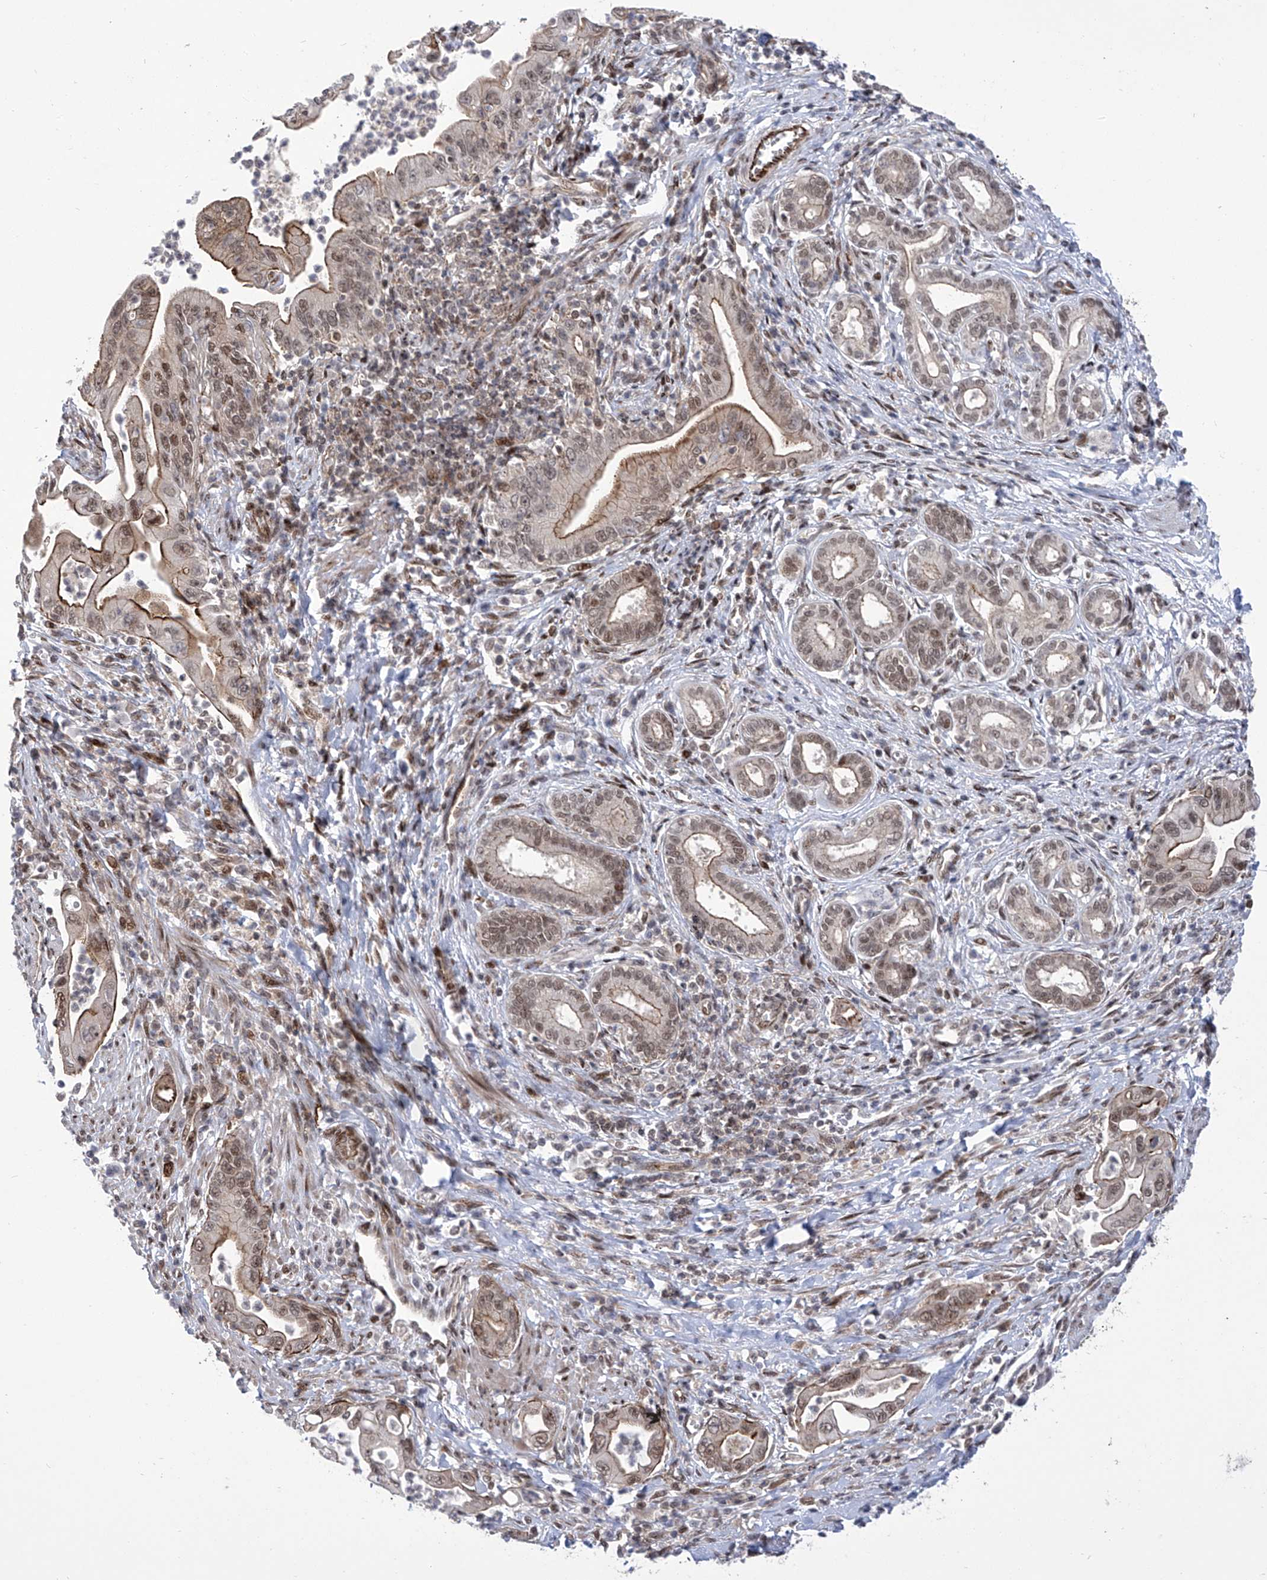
{"staining": {"intensity": "moderate", "quantity": ">75%", "location": "cytoplasmic/membranous,nuclear"}, "tissue": "pancreatic cancer", "cell_type": "Tumor cells", "image_type": "cancer", "snomed": [{"axis": "morphology", "description": "Adenocarcinoma, NOS"}, {"axis": "topography", "description": "Pancreas"}], "caption": "Immunohistochemical staining of human pancreatic cancer (adenocarcinoma) reveals medium levels of moderate cytoplasmic/membranous and nuclear staining in about >75% of tumor cells.", "gene": "CEP290", "patient": {"sex": "male", "age": 78}}